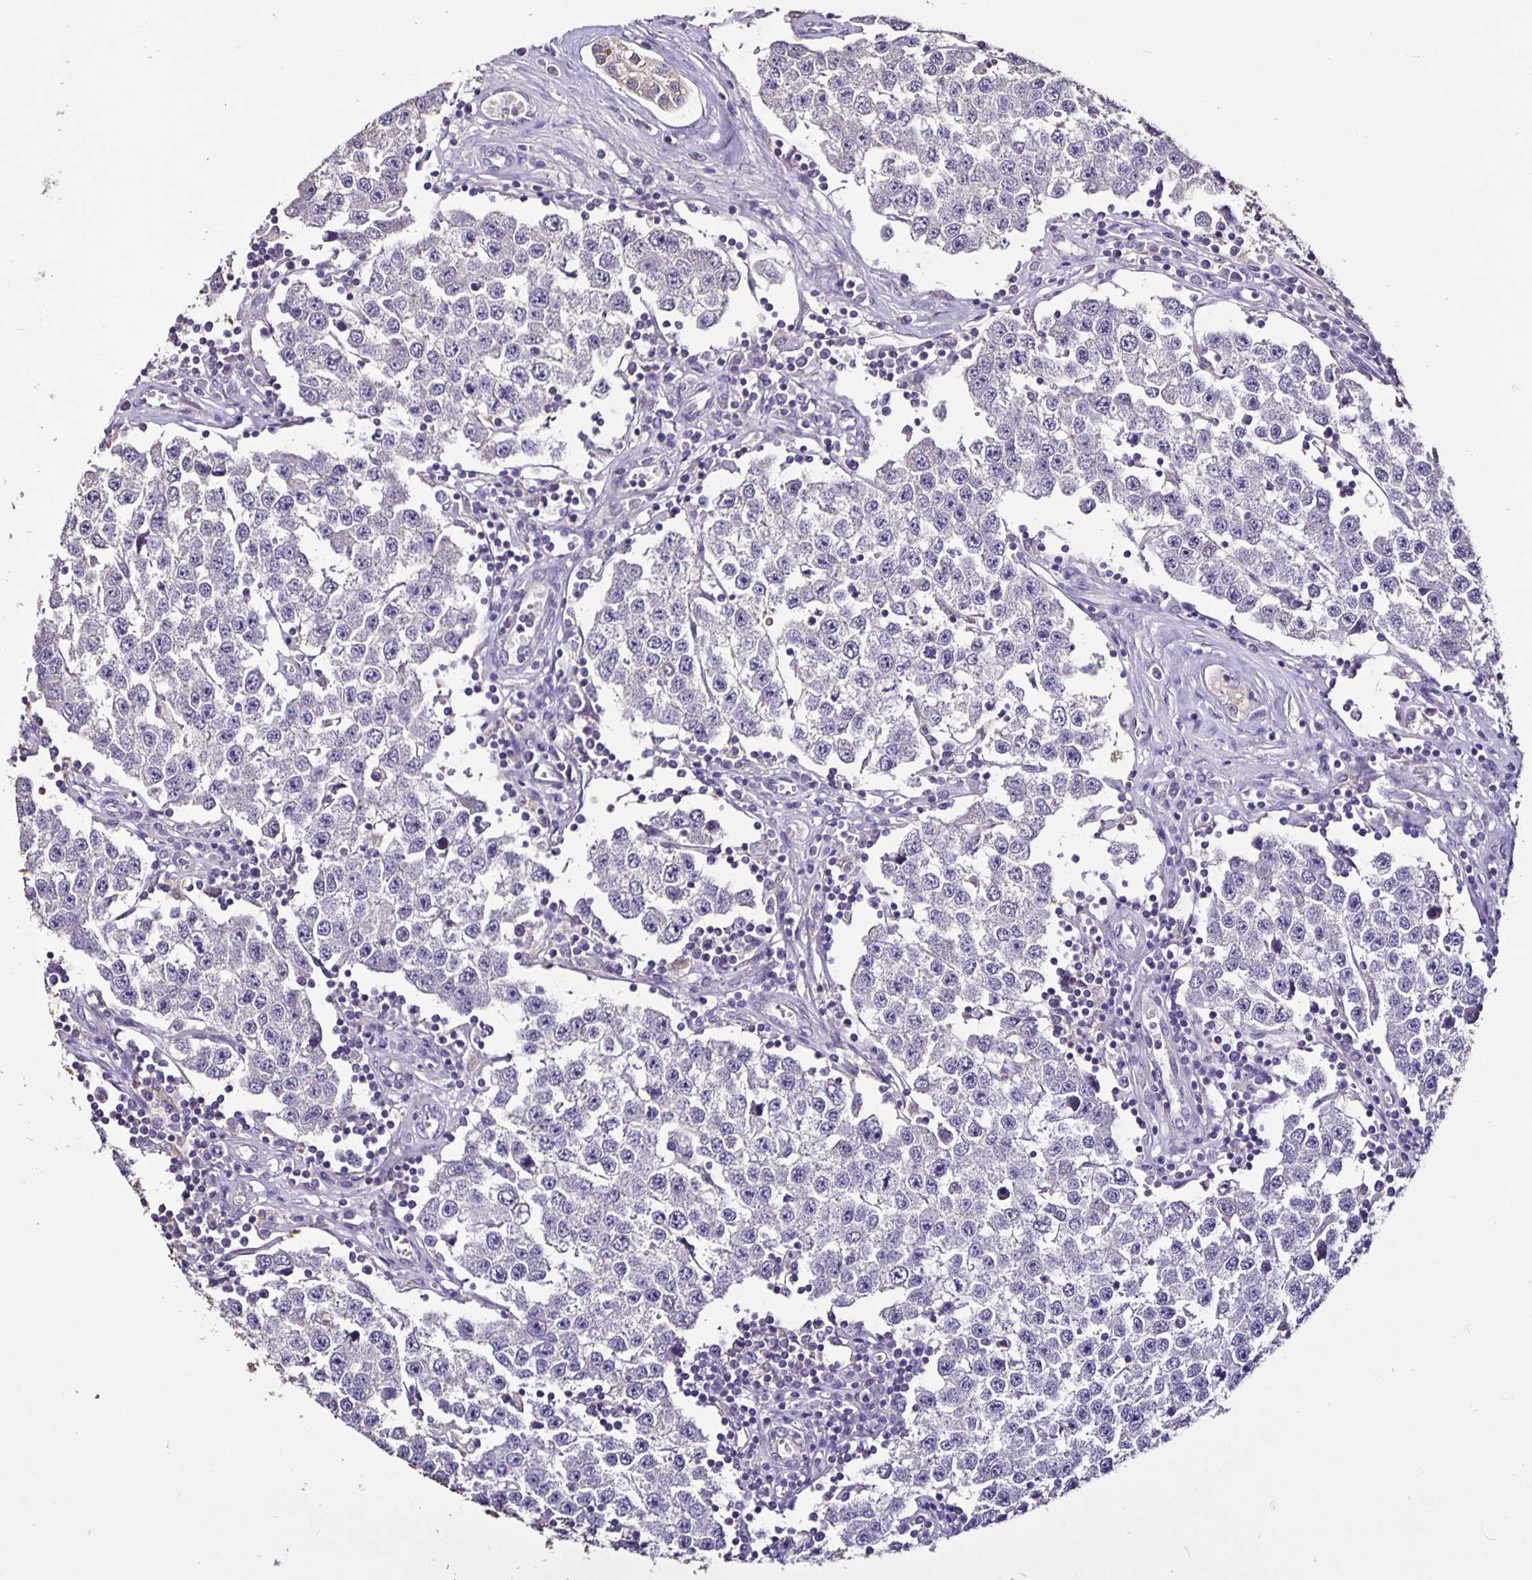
{"staining": {"intensity": "negative", "quantity": "none", "location": "none"}, "tissue": "testis cancer", "cell_type": "Tumor cells", "image_type": "cancer", "snomed": [{"axis": "morphology", "description": "Seminoma, NOS"}, {"axis": "topography", "description": "Testis"}], "caption": "This image is of testis cancer (seminoma) stained with immunohistochemistry to label a protein in brown with the nuclei are counter-stained blue. There is no positivity in tumor cells.", "gene": "FCER1A", "patient": {"sex": "male", "age": 34}}